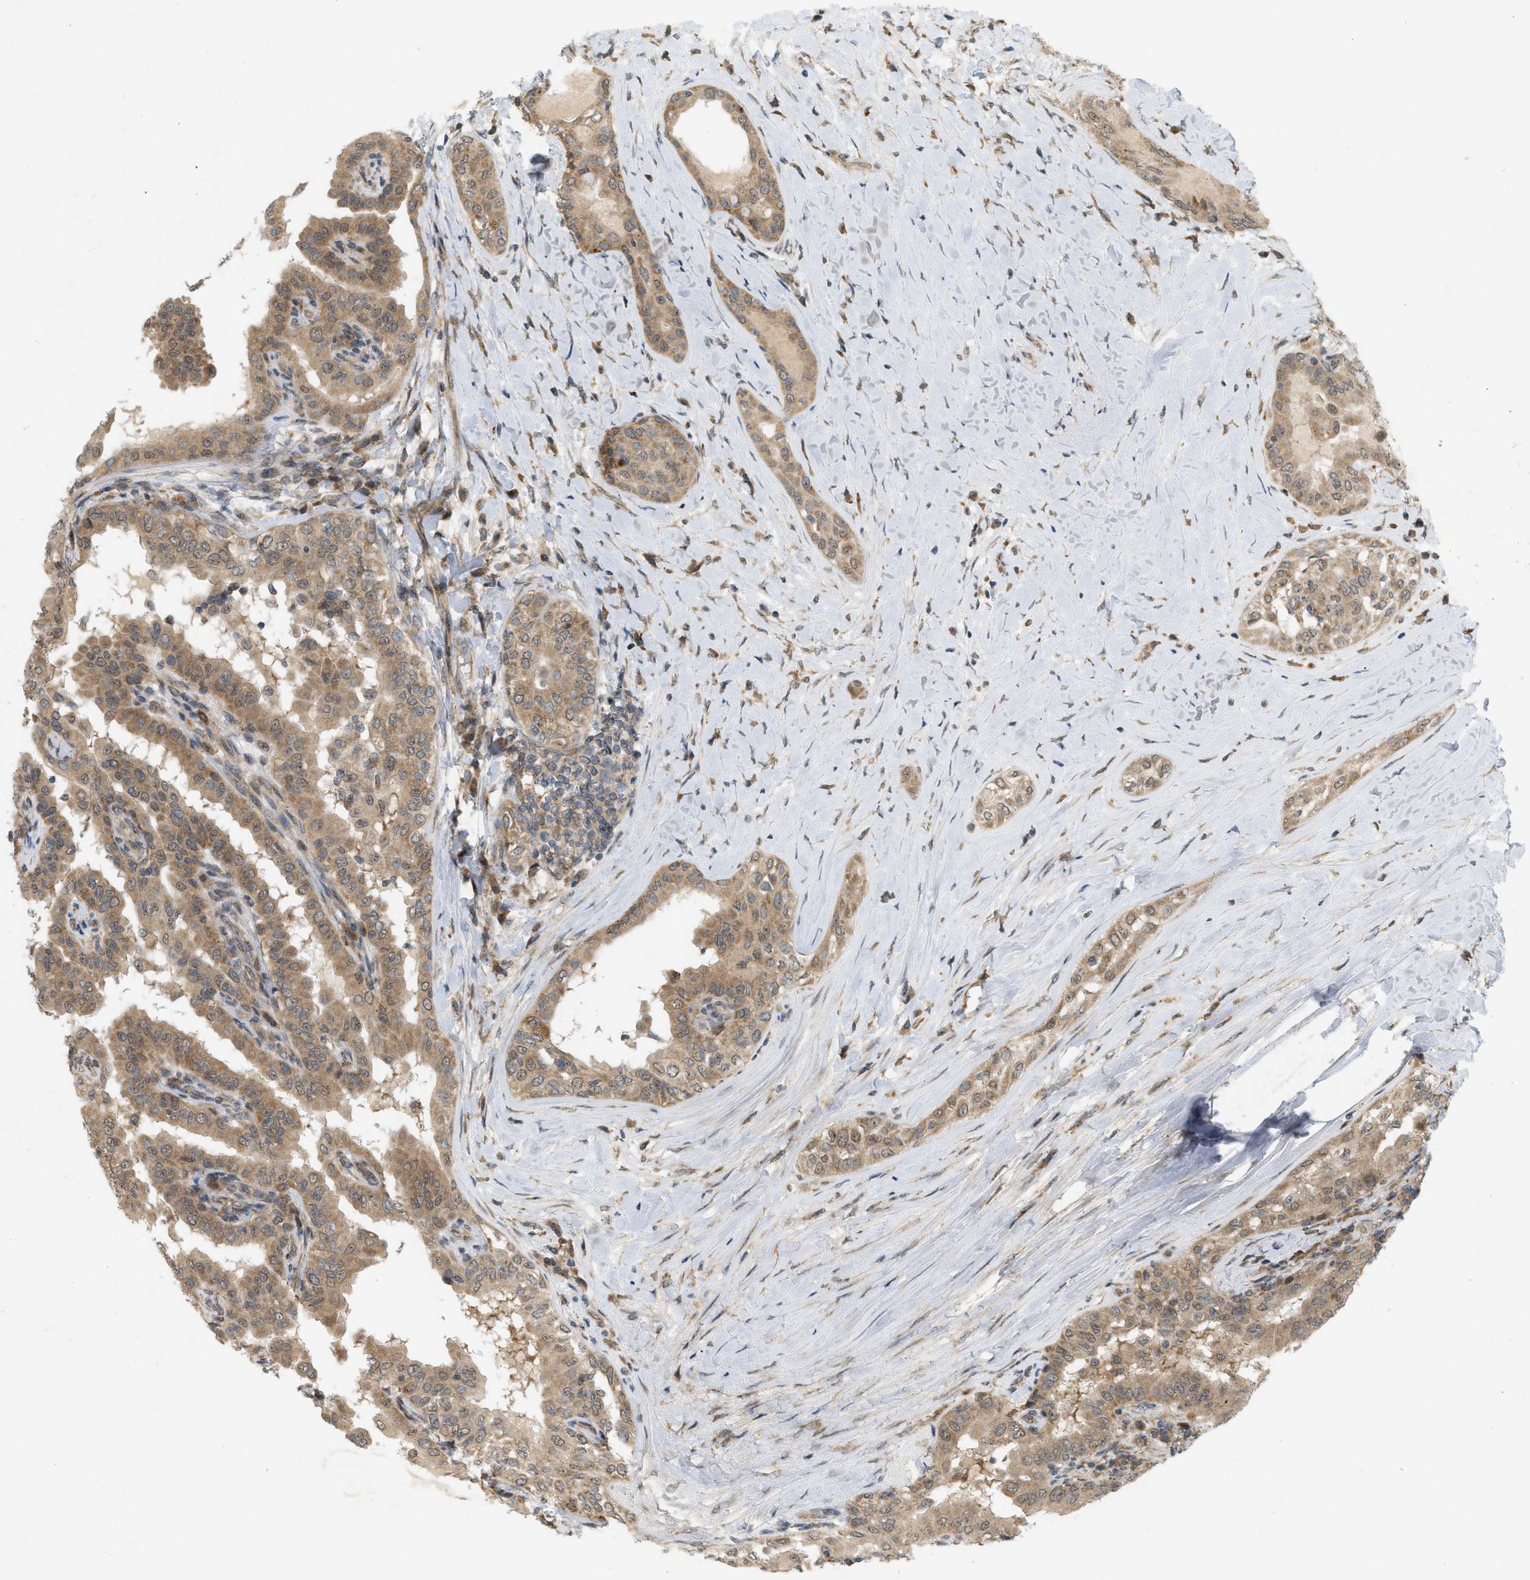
{"staining": {"intensity": "moderate", "quantity": ">75%", "location": "cytoplasmic/membranous"}, "tissue": "thyroid cancer", "cell_type": "Tumor cells", "image_type": "cancer", "snomed": [{"axis": "morphology", "description": "Papillary adenocarcinoma, NOS"}, {"axis": "topography", "description": "Thyroid gland"}], "caption": "Moderate cytoplasmic/membranous protein positivity is seen in about >75% of tumor cells in thyroid papillary adenocarcinoma.", "gene": "PRKD1", "patient": {"sex": "male", "age": 33}}